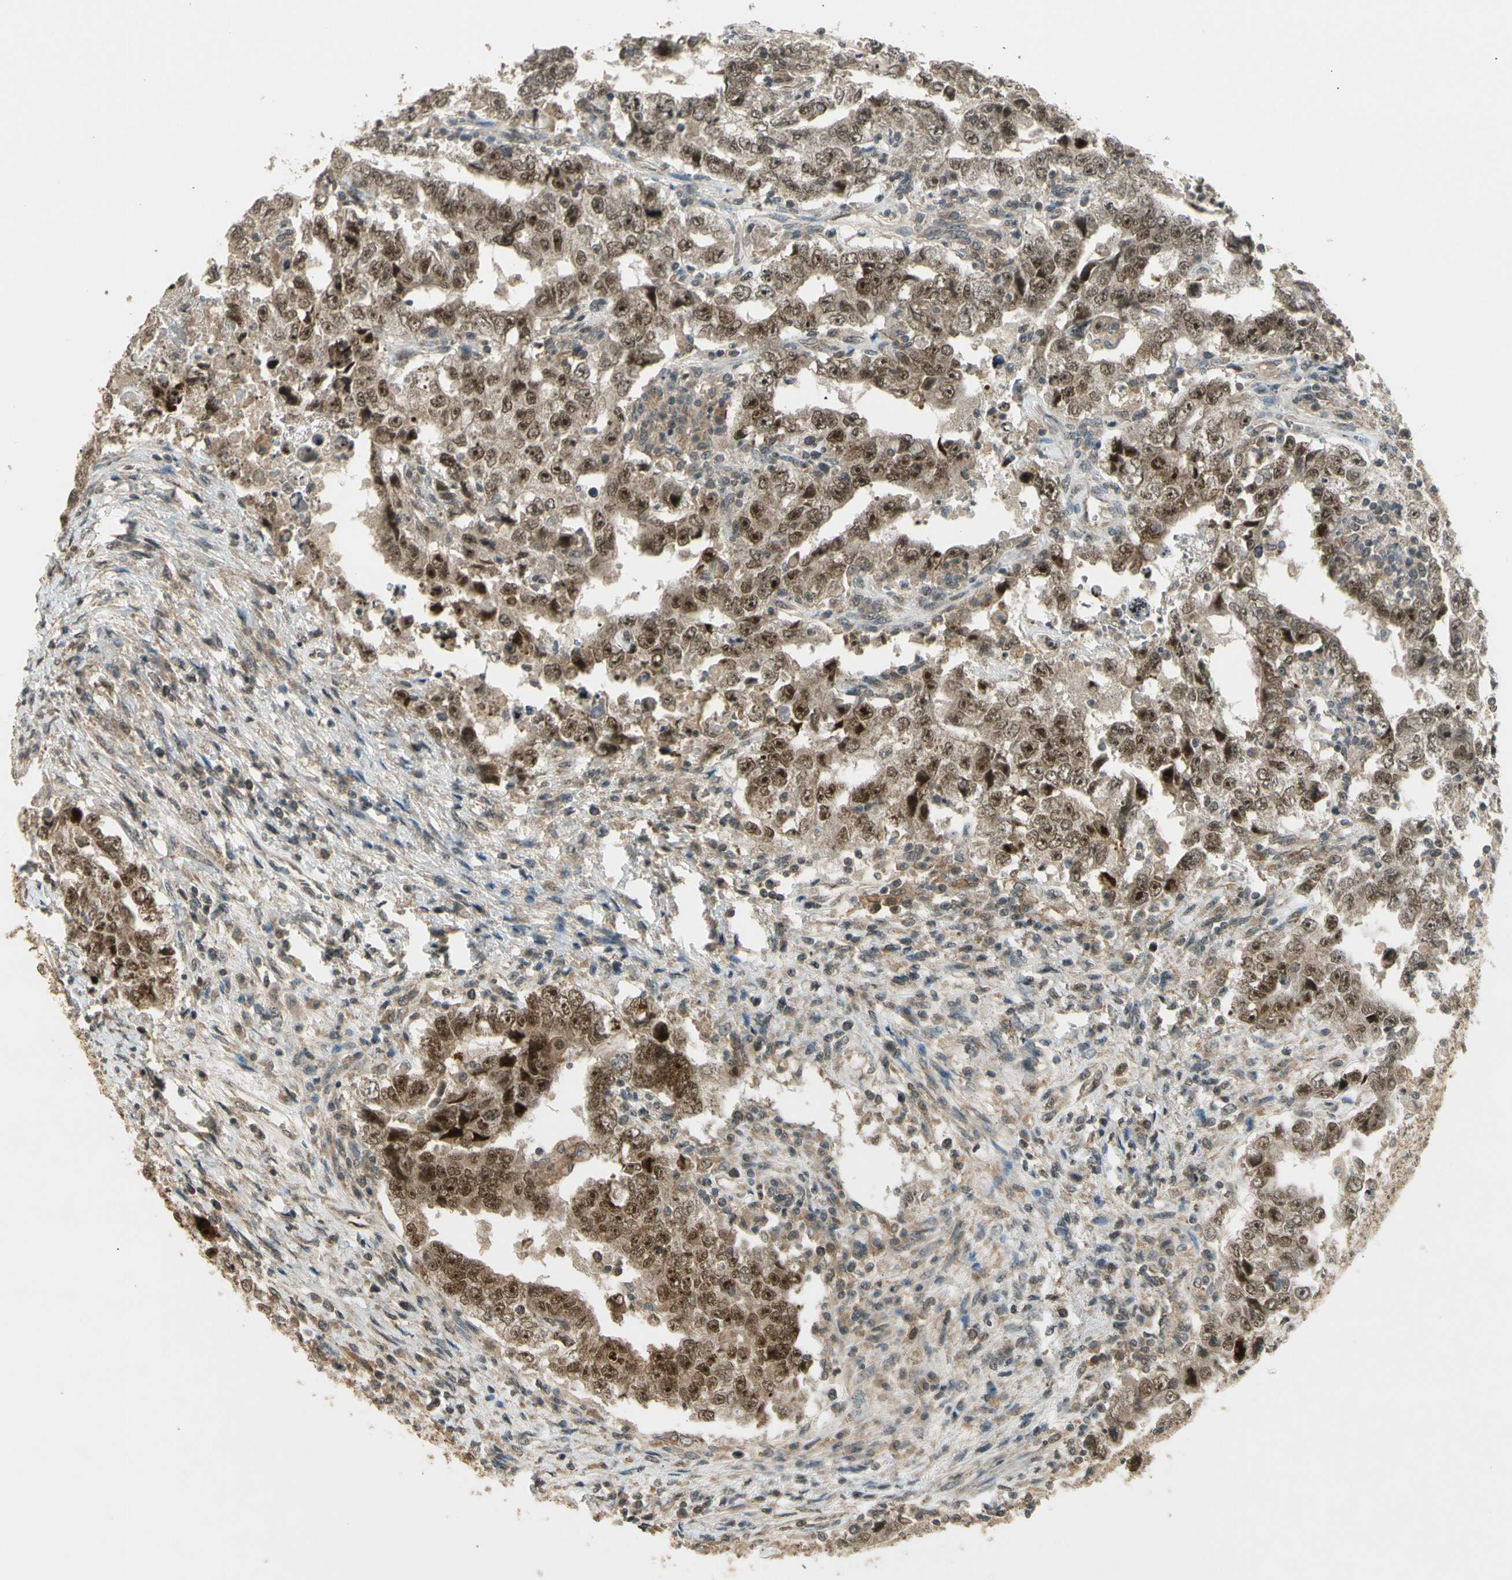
{"staining": {"intensity": "moderate", "quantity": ">75%", "location": "cytoplasmic/membranous,nuclear"}, "tissue": "testis cancer", "cell_type": "Tumor cells", "image_type": "cancer", "snomed": [{"axis": "morphology", "description": "Carcinoma, Embryonal, NOS"}, {"axis": "topography", "description": "Testis"}], "caption": "Tumor cells exhibit medium levels of moderate cytoplasmic/membranous and nuclear staining in approximately >75% of cells in human testis embryonal carcinoma.", "gene": "ZNF135", "patient": {"sex": "male", "age": 26}}